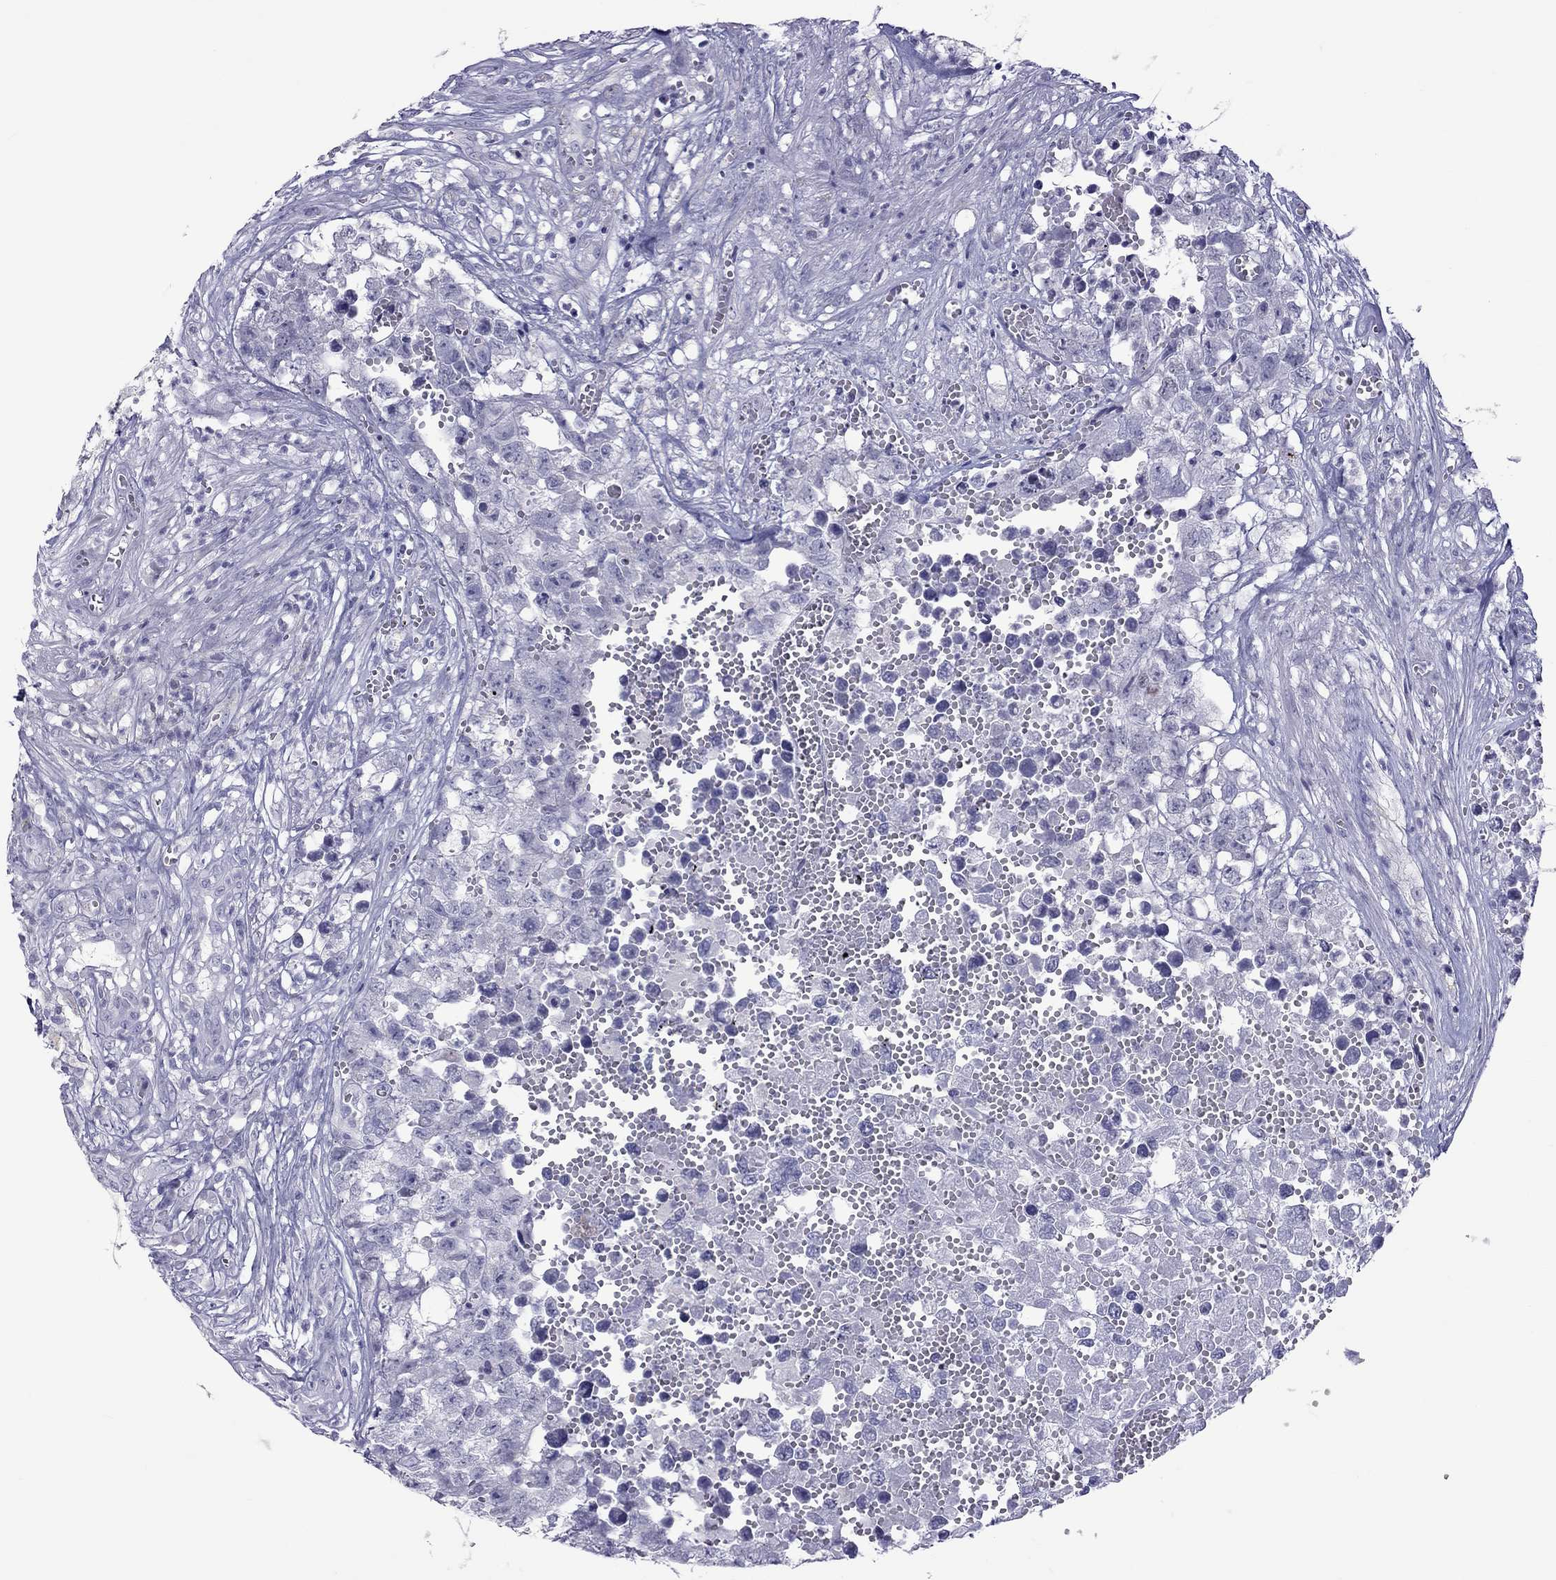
{"staining": {"intensity": "negative", "quantity": "none", "location": "none"}, "tissue": "testis cancer", "cell_type": "Tumor cells", "image_type": "cancer", "snomed": [{"axis": "morphology", "description": "Seminoma, NOS"}, {"axis": "morphology", "description": "Carcinoma, Embryonal, NOS"}, {"axis": "topography", "description": "Testis"}], "caption": "IHC photomicrograph of neoplastic tissue: testis cancer (seminoma) stained with DAB displays no significant protein expression in tumor cells.", "gene": "TEX14", "patient": {"sex": "male", "age": 22}}